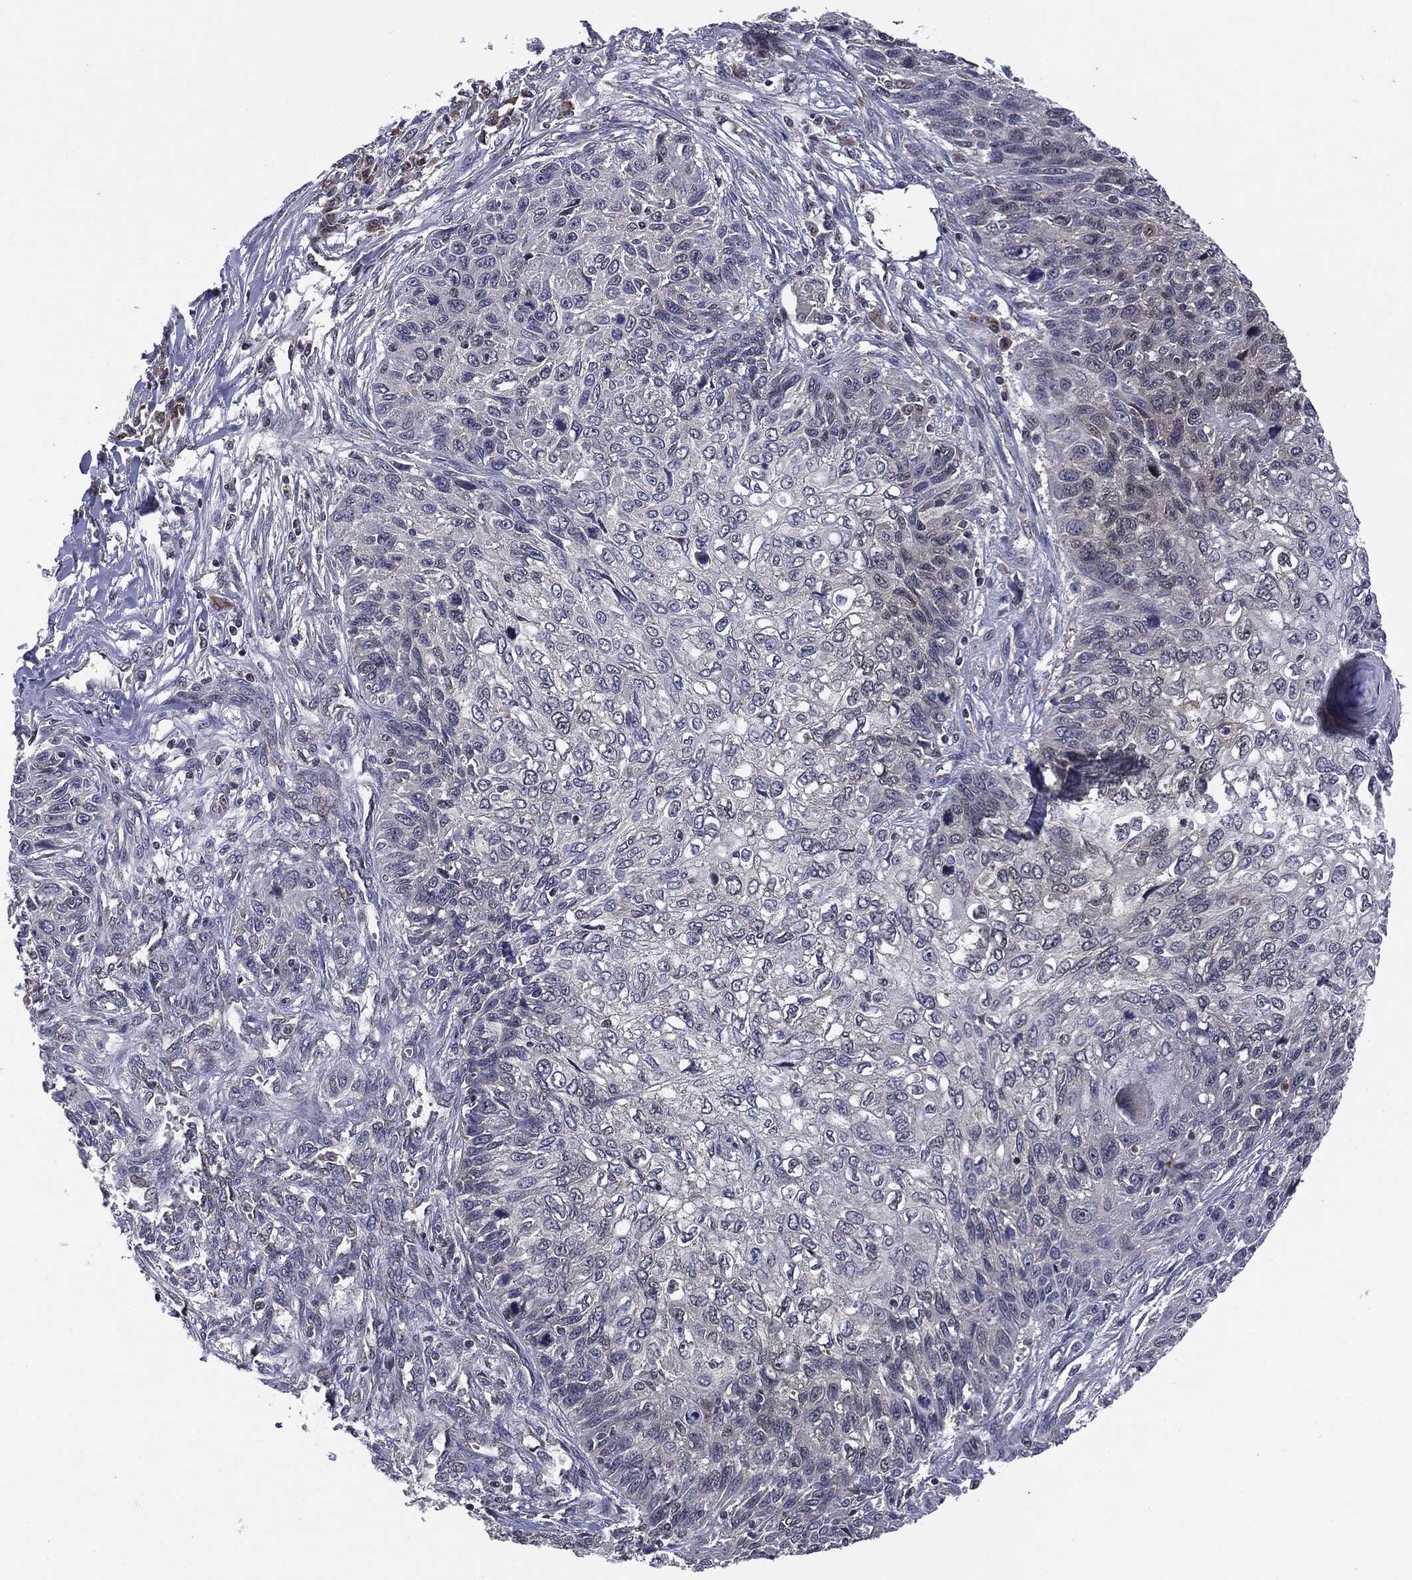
{"staining": {"intensity": "negative", "quantity": "none", "location": "none"}, "tissue": "skin cancer", "cell_type": "Tumor cells", "image_type": "cancer", "snomed": [{"axis": "morphology", "description": "Squamous cell carcinoma, NOS"}, {"axis": "topography", "description": "Skin"}], "caption": "The photomicrograph shows no significant expression in tumor cells of skin squamous cell carcinoma.", "gene": "PTPA", "patient": {"sex": "male", "age": 92}}